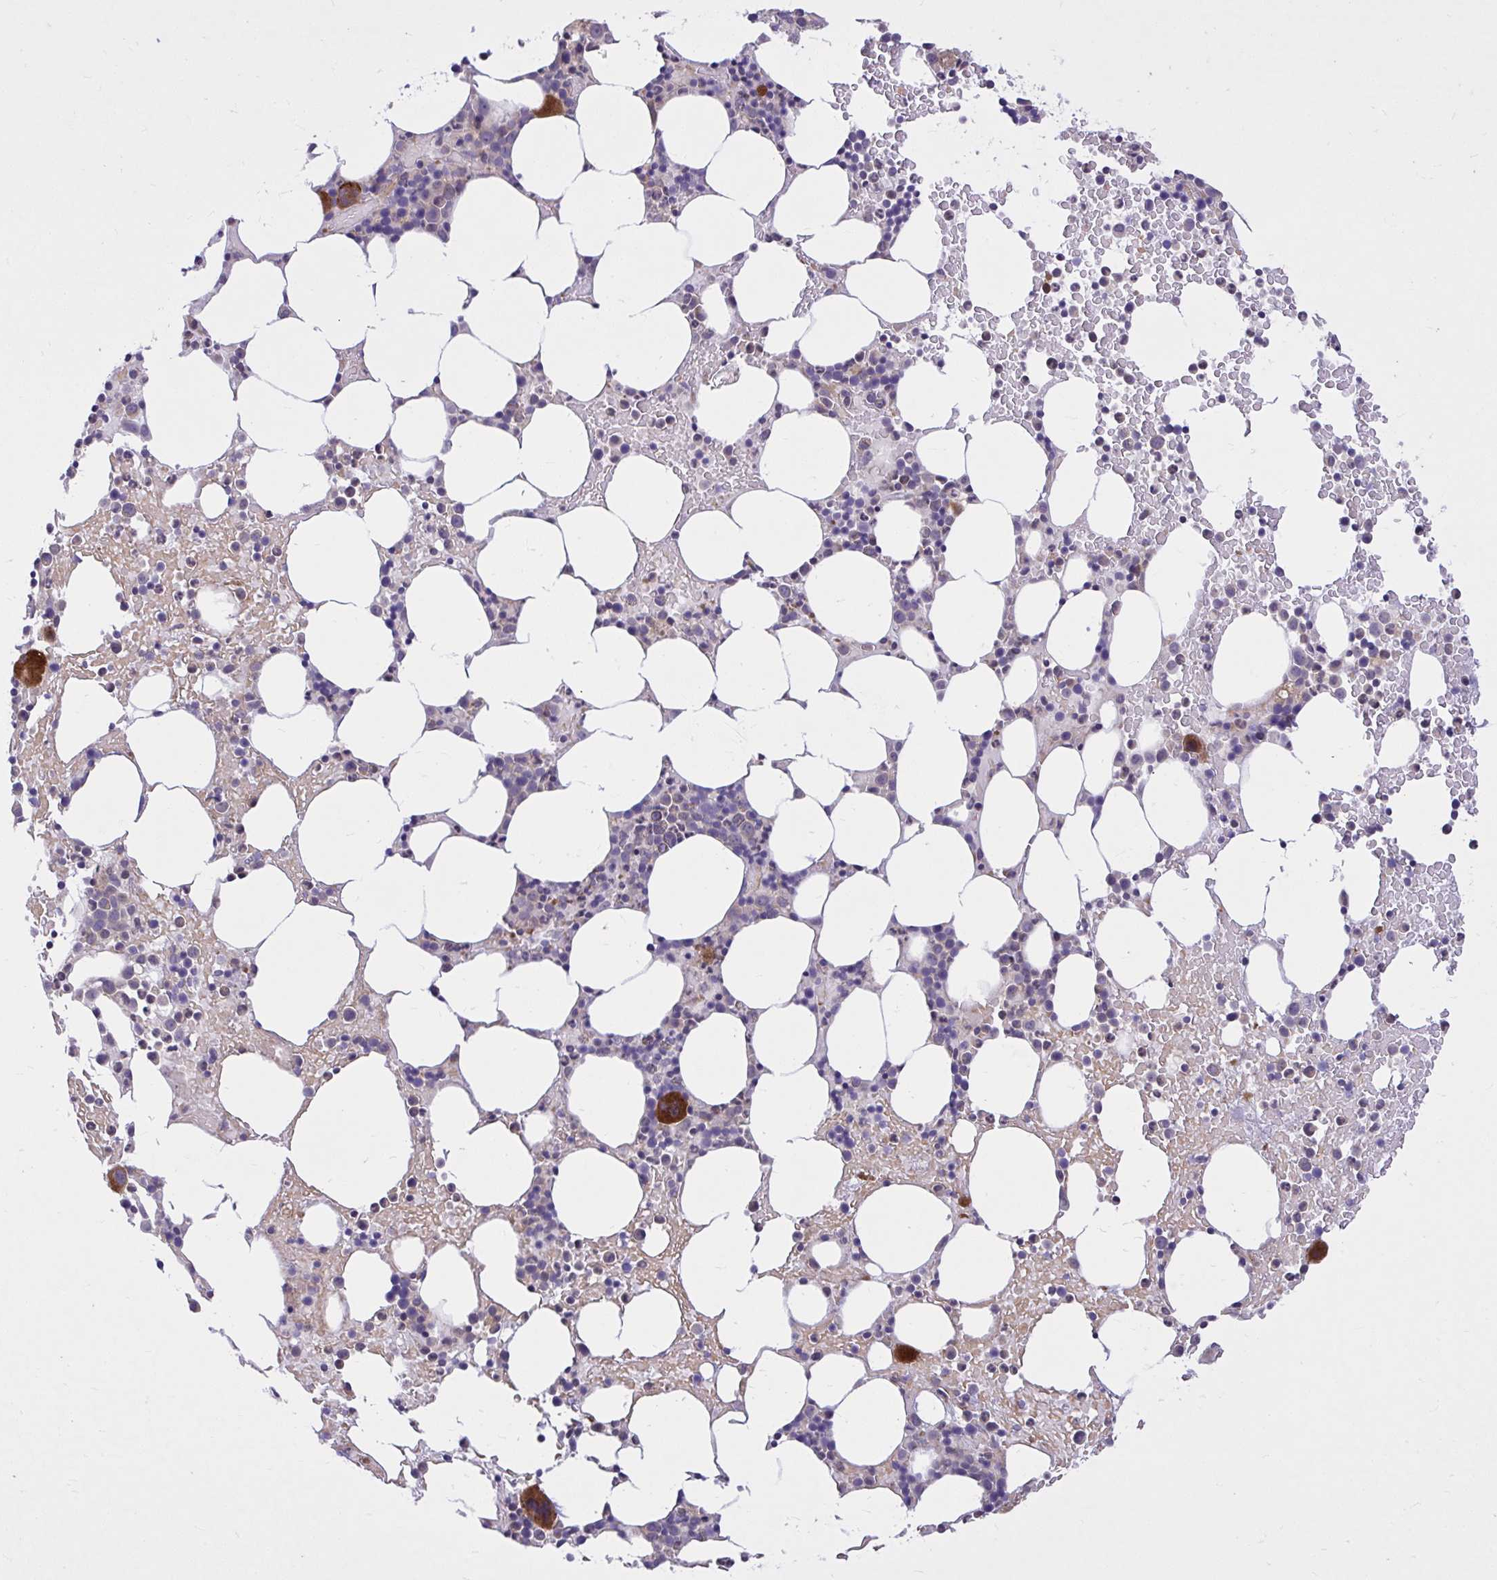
{"staining": {"intensity": "strong", "quantity": "<25%", "location": "cytoplasmic/membranous"}, "tissue": "bone marrow", "cell_type": "Hematopoietic cells", "image_type": "normal", "snomed": [{"axis": "morphology", "description": "Normal tissue, NOS"}, {"axis": "topography", "description": "Bone marrow"}], "caption": "Protein positivity by immunohistochemistry (IHC) displays strong cytoplasmic/membranous positivity in about <25% of hematopoietic cells in unremarkable bone marrow.", "gene": "DPY19L1", "patient": {"sex": "female", "age": 62}}